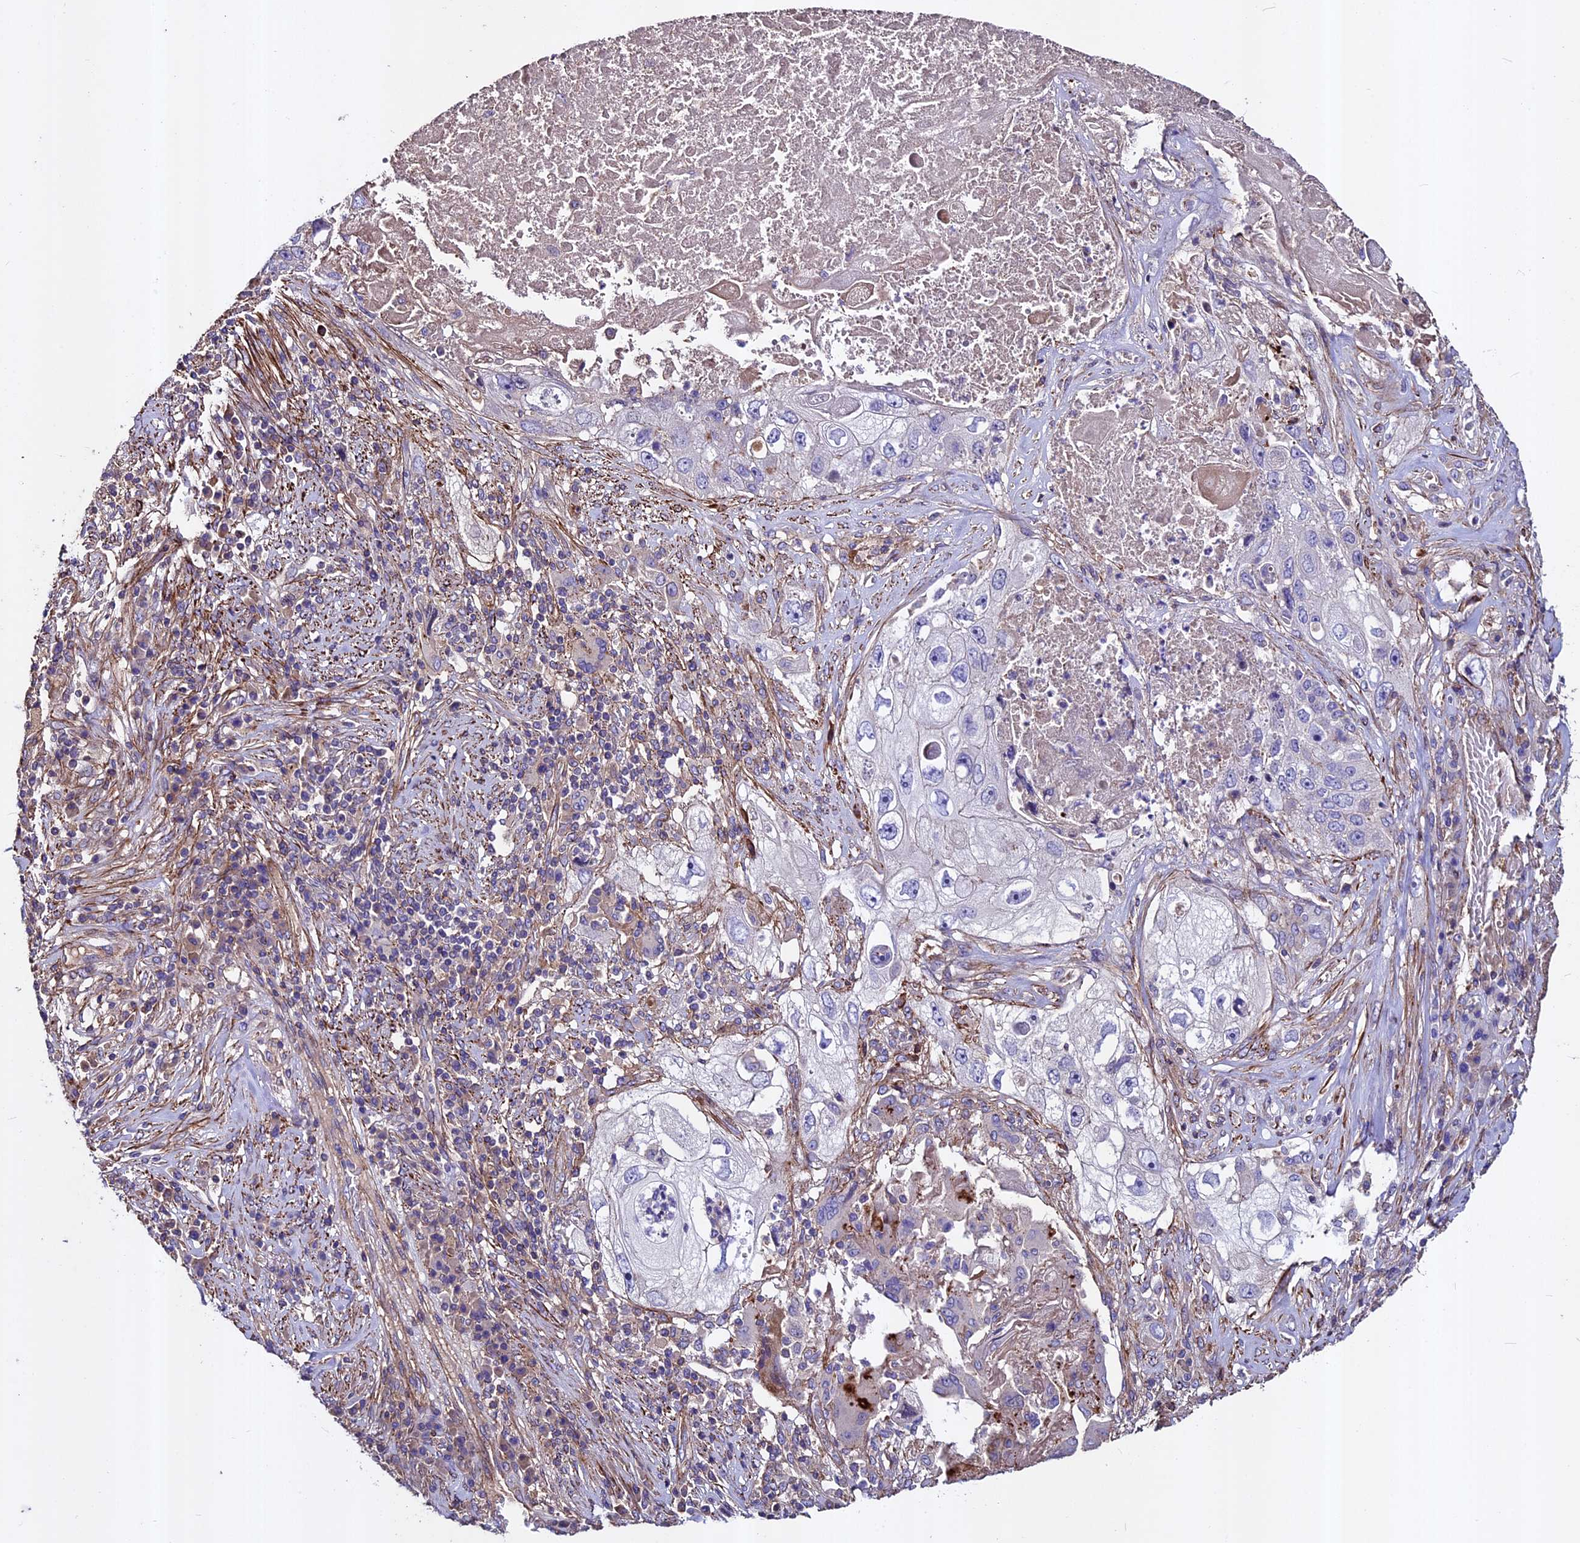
{"staining": {"intensity": "negative", "quantity": "none", "location": "none"}, "tissue": "lung cancer", "cell_type": "Tumor cells", "image_type": "cancer", "snomed": [{"axis": "morphology", "description": "Squamous cell carcinoma, NOS"}, {"axis": "topography", "description": "Lung"}], "caption": "Immunohistochemistry of lung cancer exhibits no positivity in tumor cells. Nuclei are stained in blue.", "gene": "EVA1B", "patient": {"sex": "male", "age": 61}}